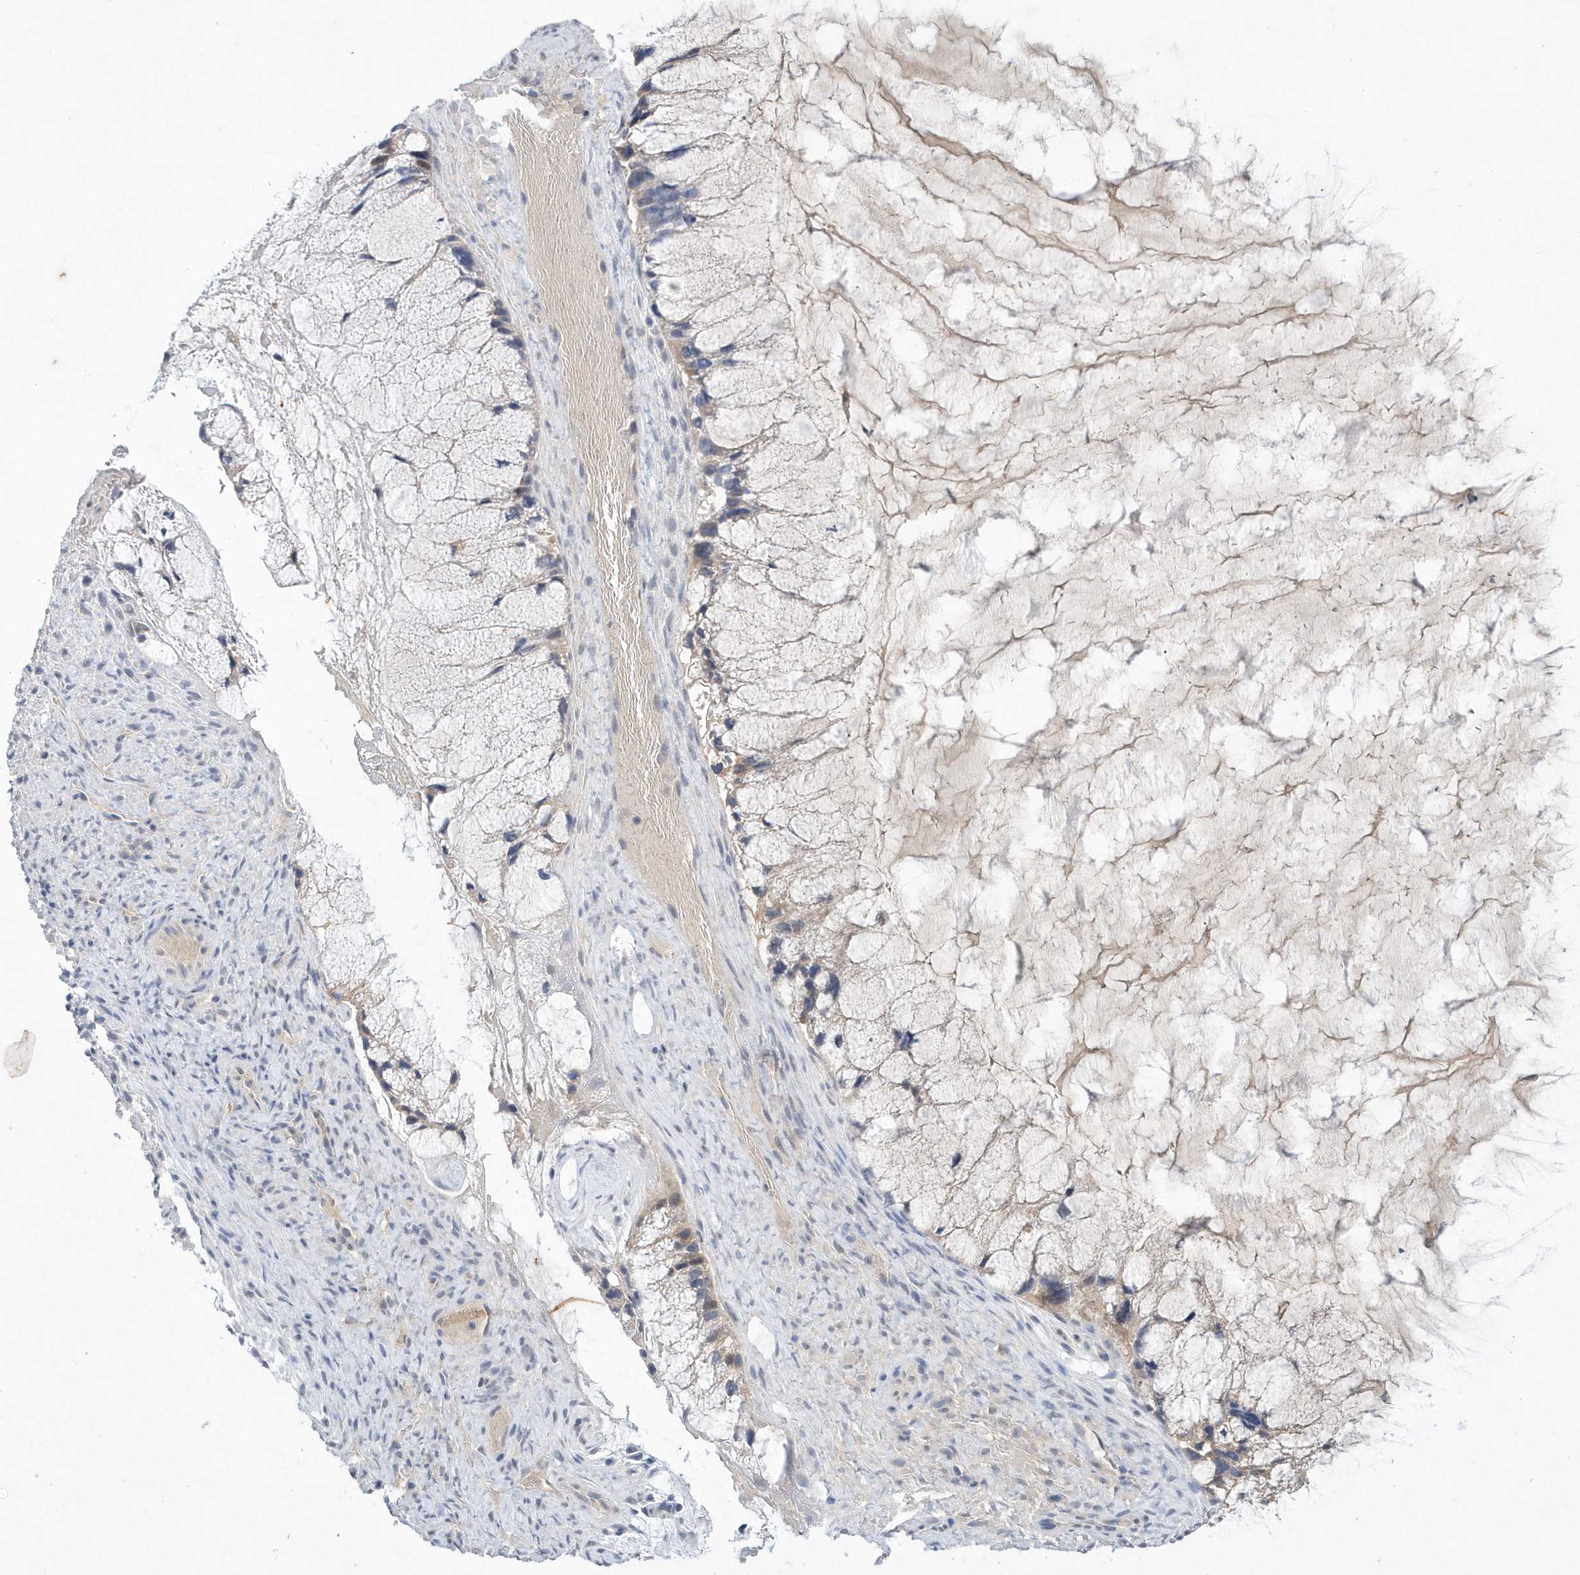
{"staining": {"intensity": "weak", "quantity": "<25%", "location": "cytoplasmic/membranous"}, "tissue": "ovarian cancer", "cell_type": "Tumor cells", "image_type": "cancer", "snomed": [{"axis": "morphology", "description": "Cystadenocarcinoma, mucinous, NOS"}, {"axis": "topography", "description": "Ovary"}], "caption": "Immunohistochemistry of ovarian mucinous cystadenocarcinoma exhibits no staining in tumor cells. The staining is performed using DAB brown chromogen with nuclei counter-stained in using hematoxylin.", "gene": "AKR7A2", "patient": {"sex": "female", "age": 37}}